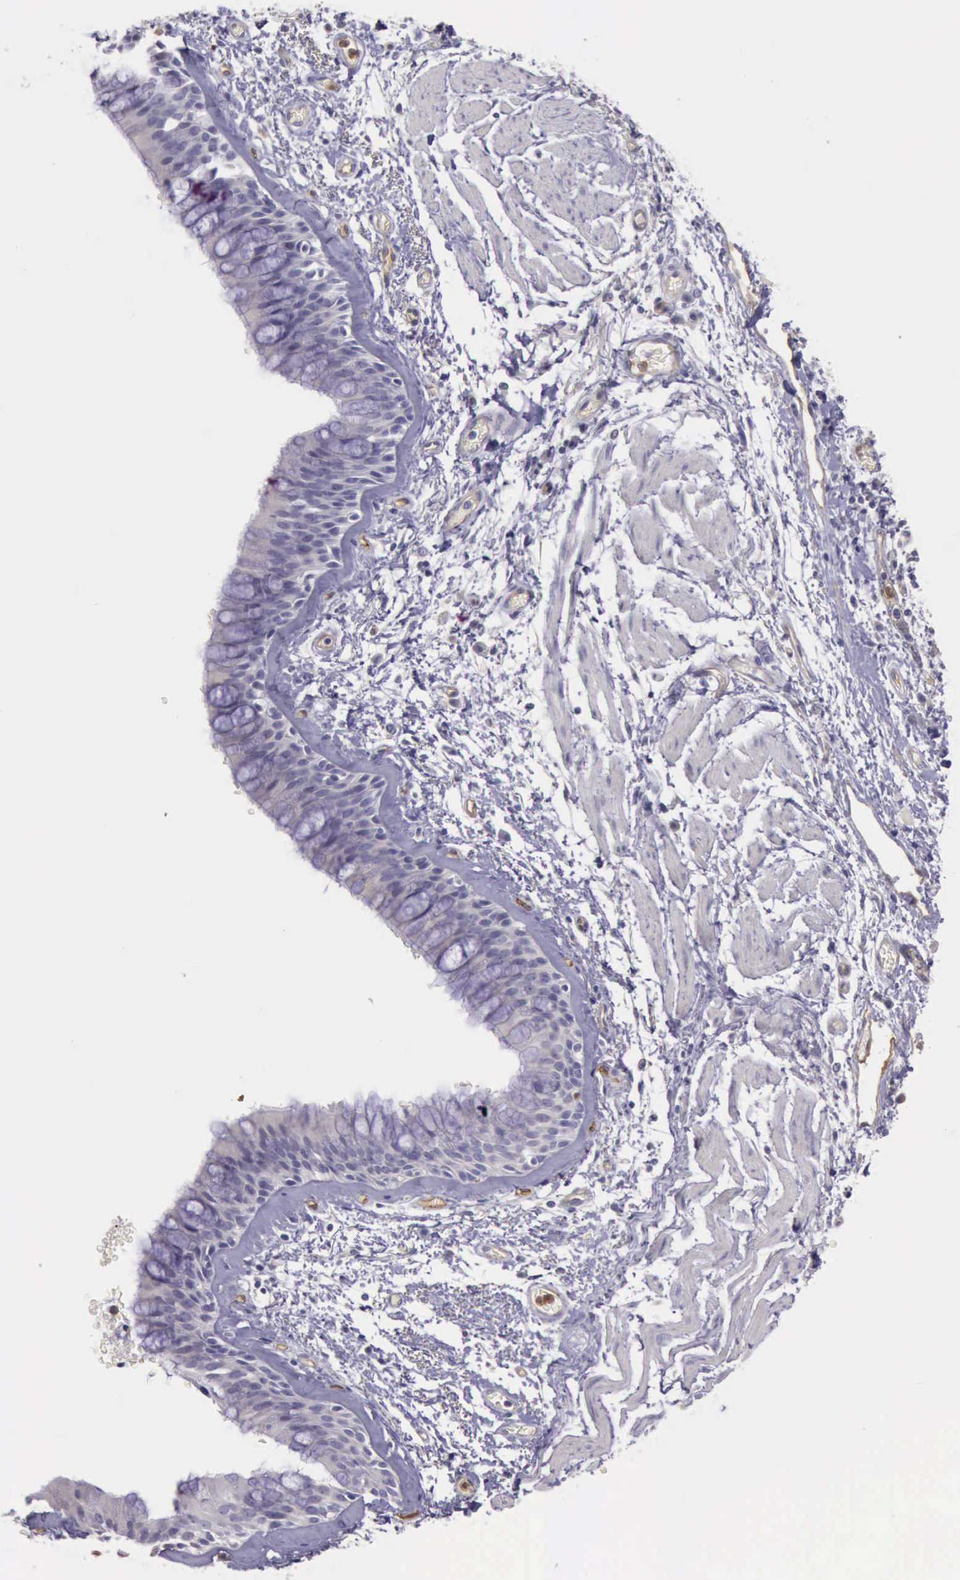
{"staining": {"intensity": "negative", "quantity": "none", "location": "none"}, "tissue": "bronchus", "cell_type": "Respiratory epithelial cells", "image_type": "normal", "snomed": [{"axis": "morphology", "description": "Normal tissue, NOS"}, {"axis": "topography", "description": "Bronchus"}, {"axis": "topography", "description": "Lung"}], "caption": "Immunohistochemistry (IHC) histopathology image of benign bronchus stained for a protein (brown), which displays no staining in respiratory epithelial cells. Brightfield microscopy of IHC stained with DAB (3,3'-diaminobenzidine) (brown) and hematoxylin (blue), captured at high magnification.", "gene": "TCEANC", "patient": {"sex": "female", "age": 57}}